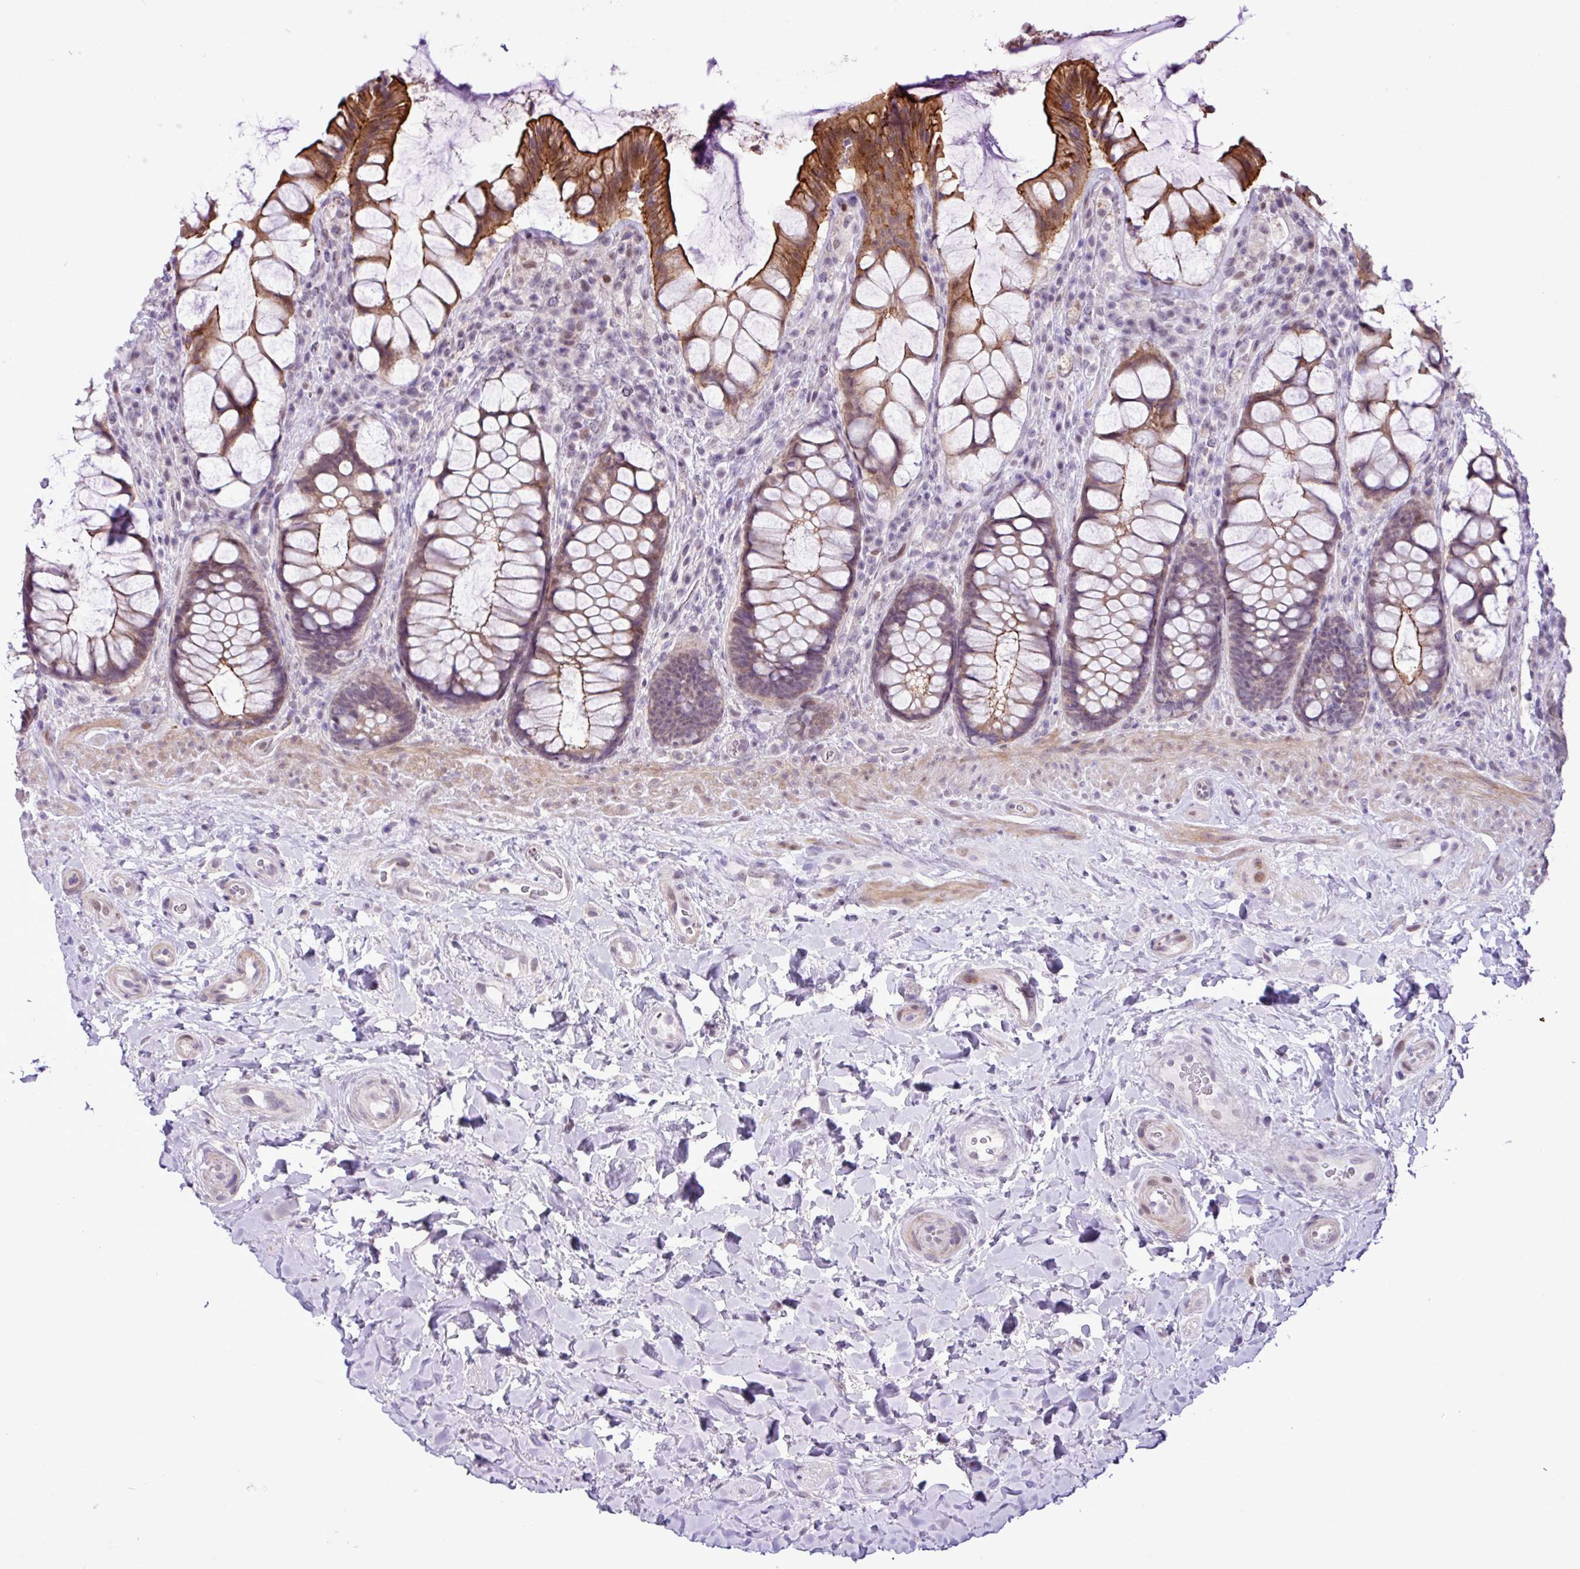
{"staining": {"intensity": "strong", "quantity": "25%-75%", "location": "cytoplasmic/membranous"}, "tissue": "rectum", "cell_type": "Glandular cells", "image_type": "normal", "snomed": [{"axis": "morphology", "description": "Normal tissue, NOS"}, {"axis": "topography", "description": "Rectum"}], "caption": "Rectum stained with DAB immunohistochemistry reveals high levels of strong cytoplasmic/membranous expression in approximately 25%-75% of glandular cells.", "gene": "YLPM1", "patient": {"sex": "female", "age": 58}}